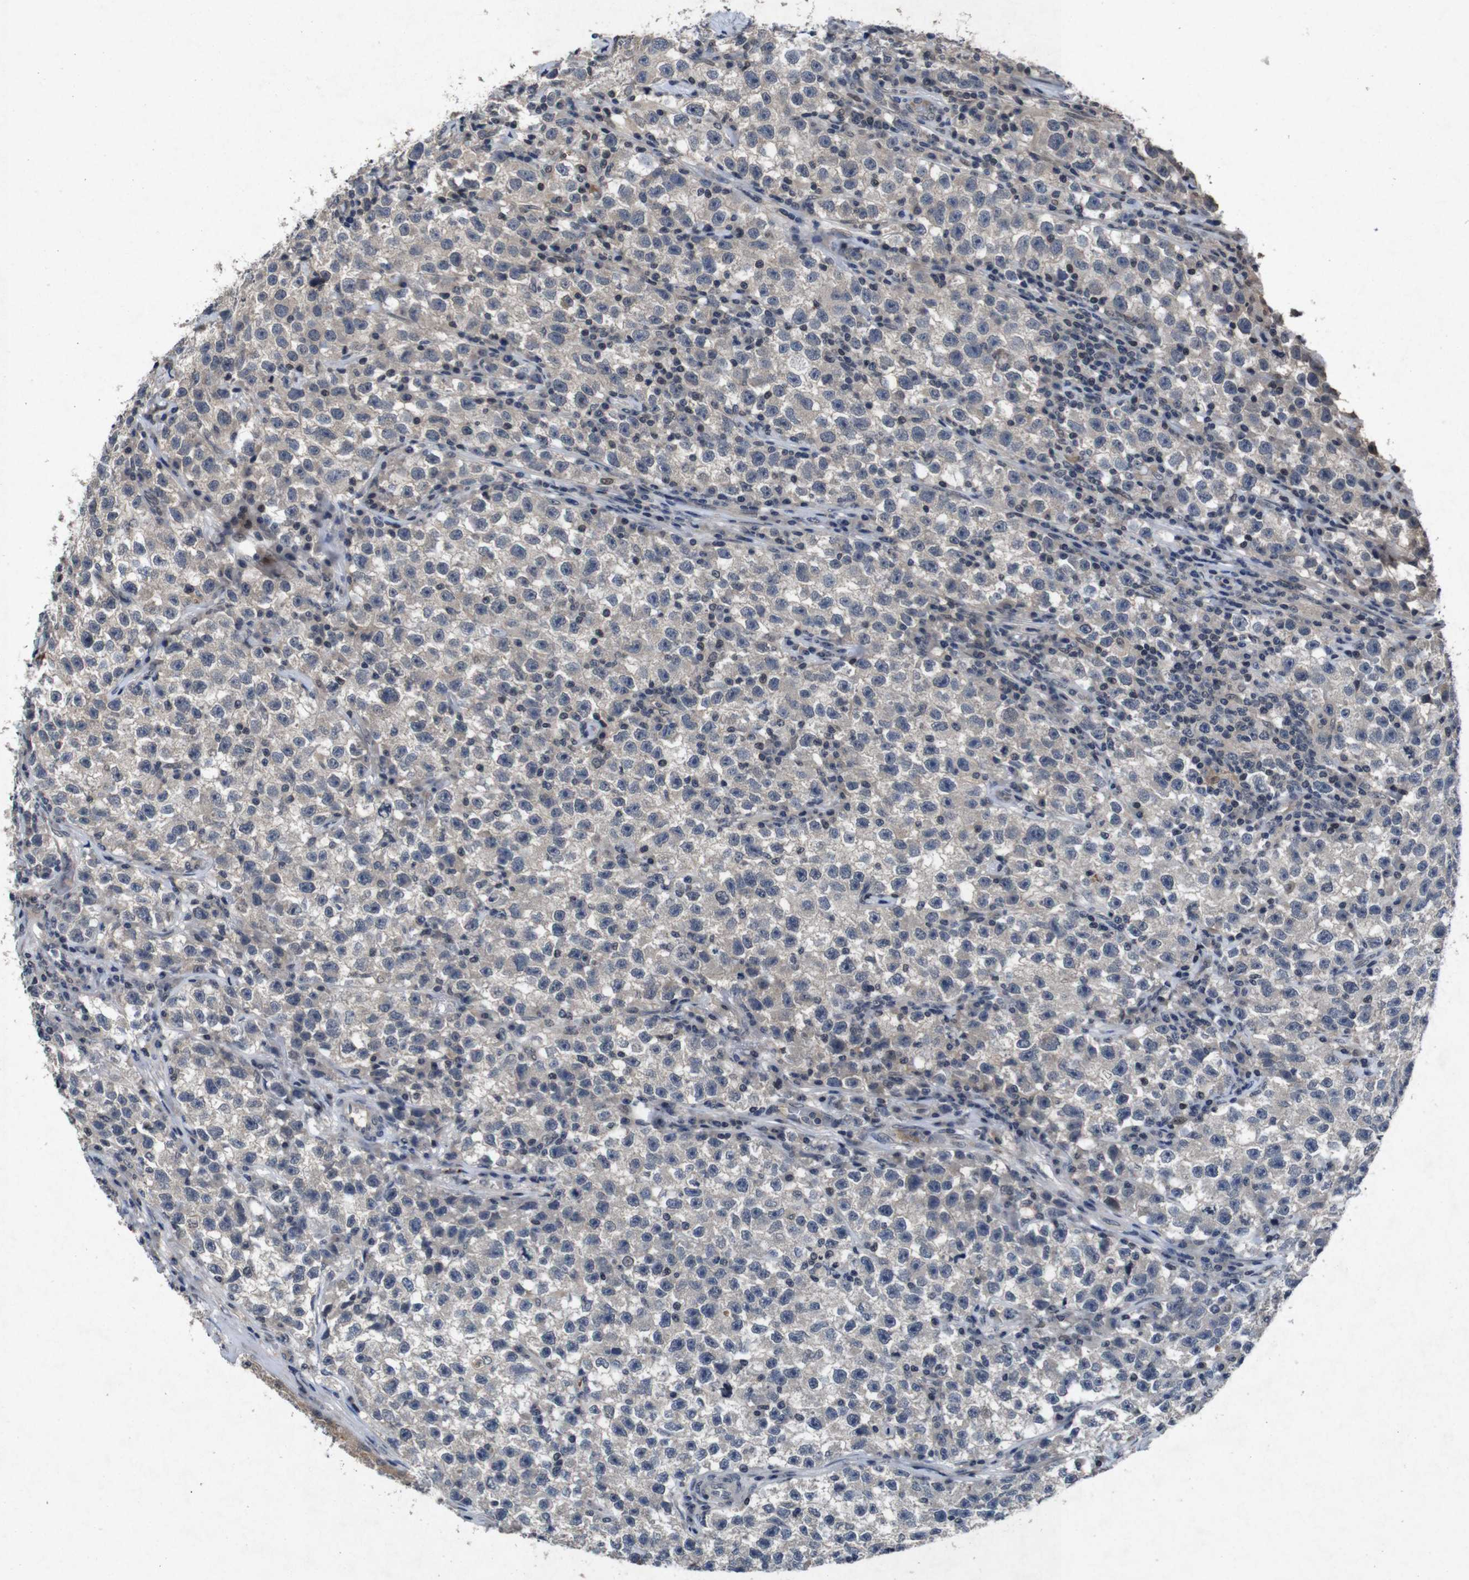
{"staining": {"intensity": "negative", "quantity": "none", "location": "none"}, "tissue": "testis cancer", "cell_type": "Tumor cells", "image_type": "cancer", "snomed": [{"axis": "morphology", "description": "Seminoma, NOS"}, {"axis": "topography", "description": "Testis"}], "caption": "IHC of testis seminoma shows no staining in tumor cells. Nuclei are stained in blue.", "gene": "AKT3", "patient": {"sex": "male", "age": 22}}